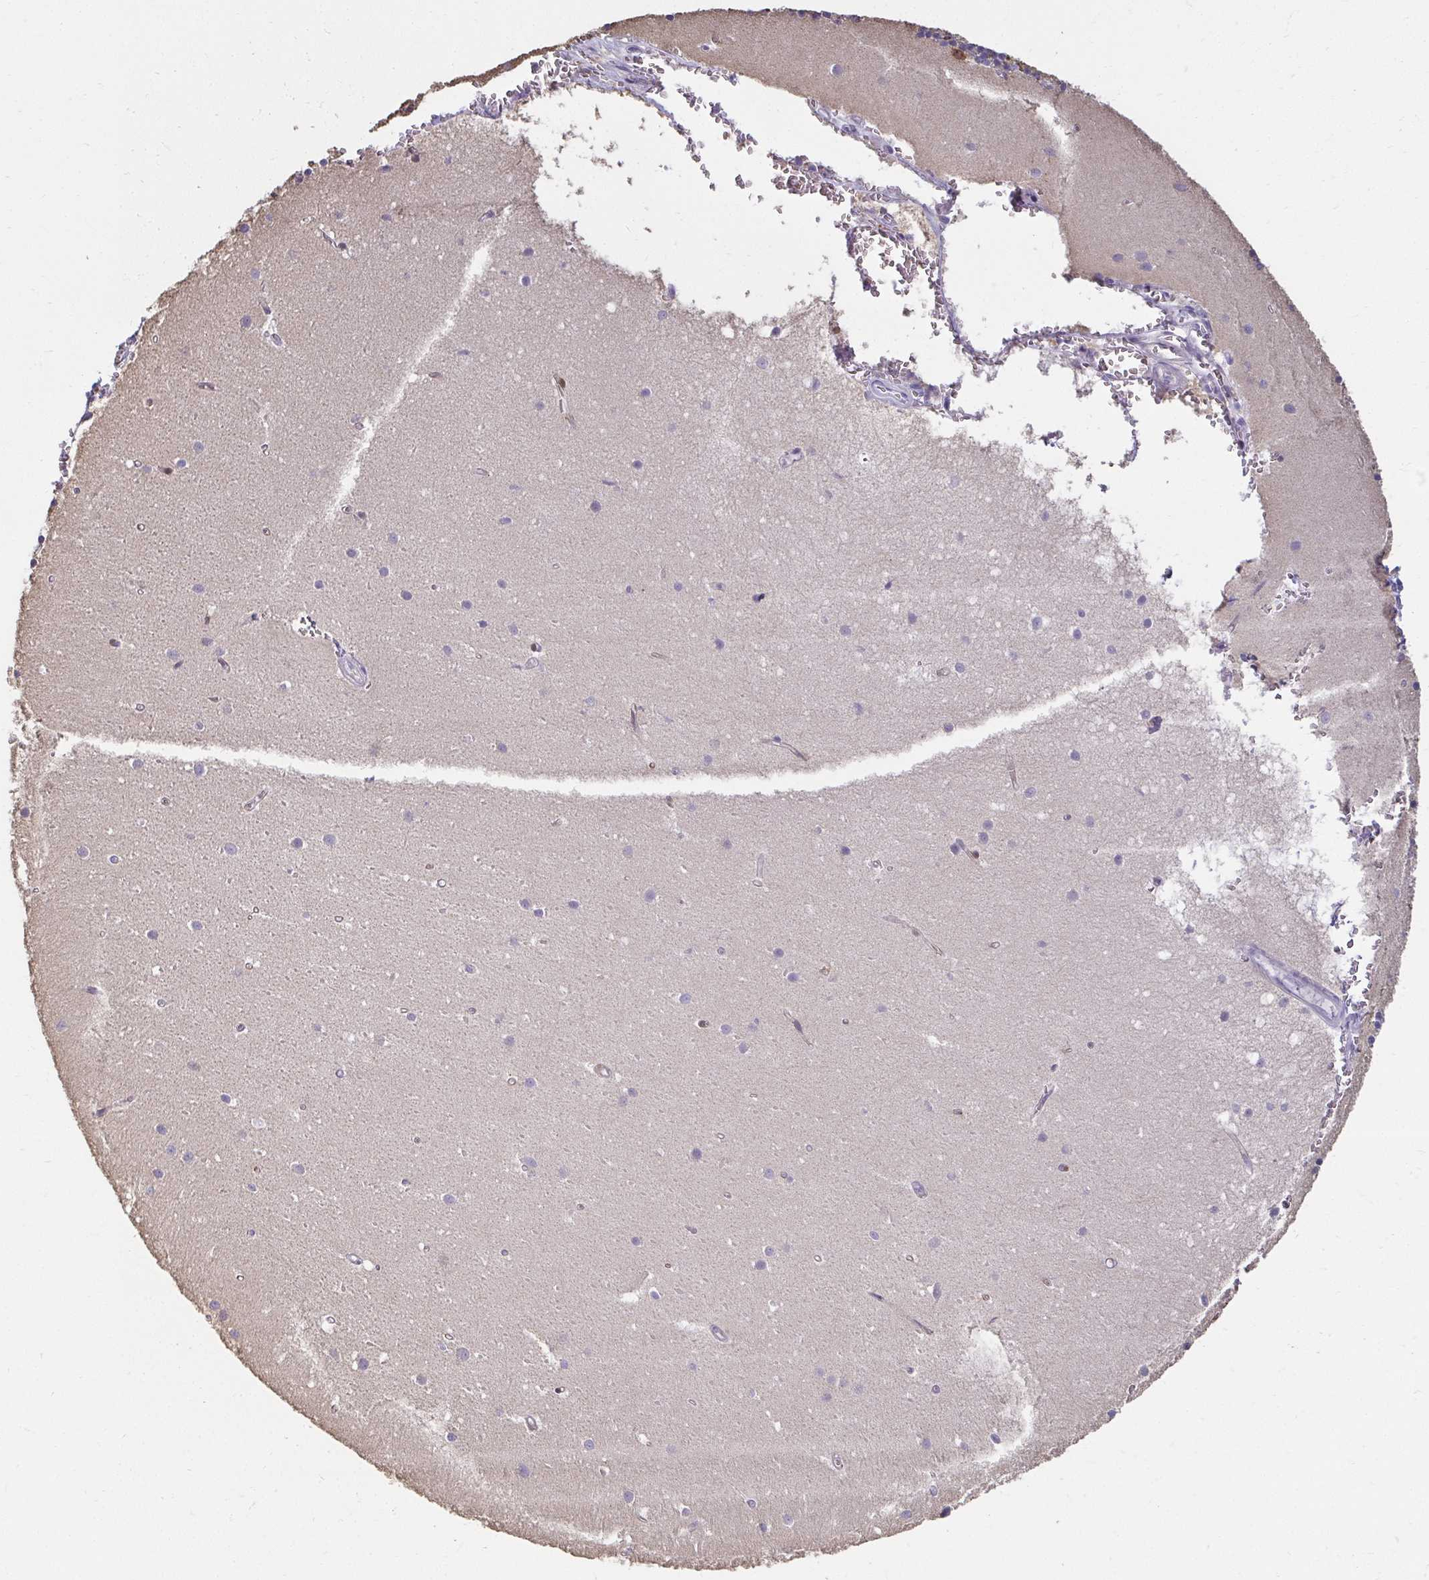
{"staining": {"intensity": "negative", "quantity": "none", "location": "none"}, "tissue": "cerebellum", "cell_type": "Cells in granular layer", "image_type": "normal", "snomed": [{"axis": "morphology", "description": "Normal tissue, NOS"}, {"axis": "topography", "description": "Cerebellum"}], "caption": "Immunohistochemistry of normal cerebellum demonstrates no staining in cells in granular layer.", "gene": "PDE2A", "patient": {"sex": "male", "age": 54}}